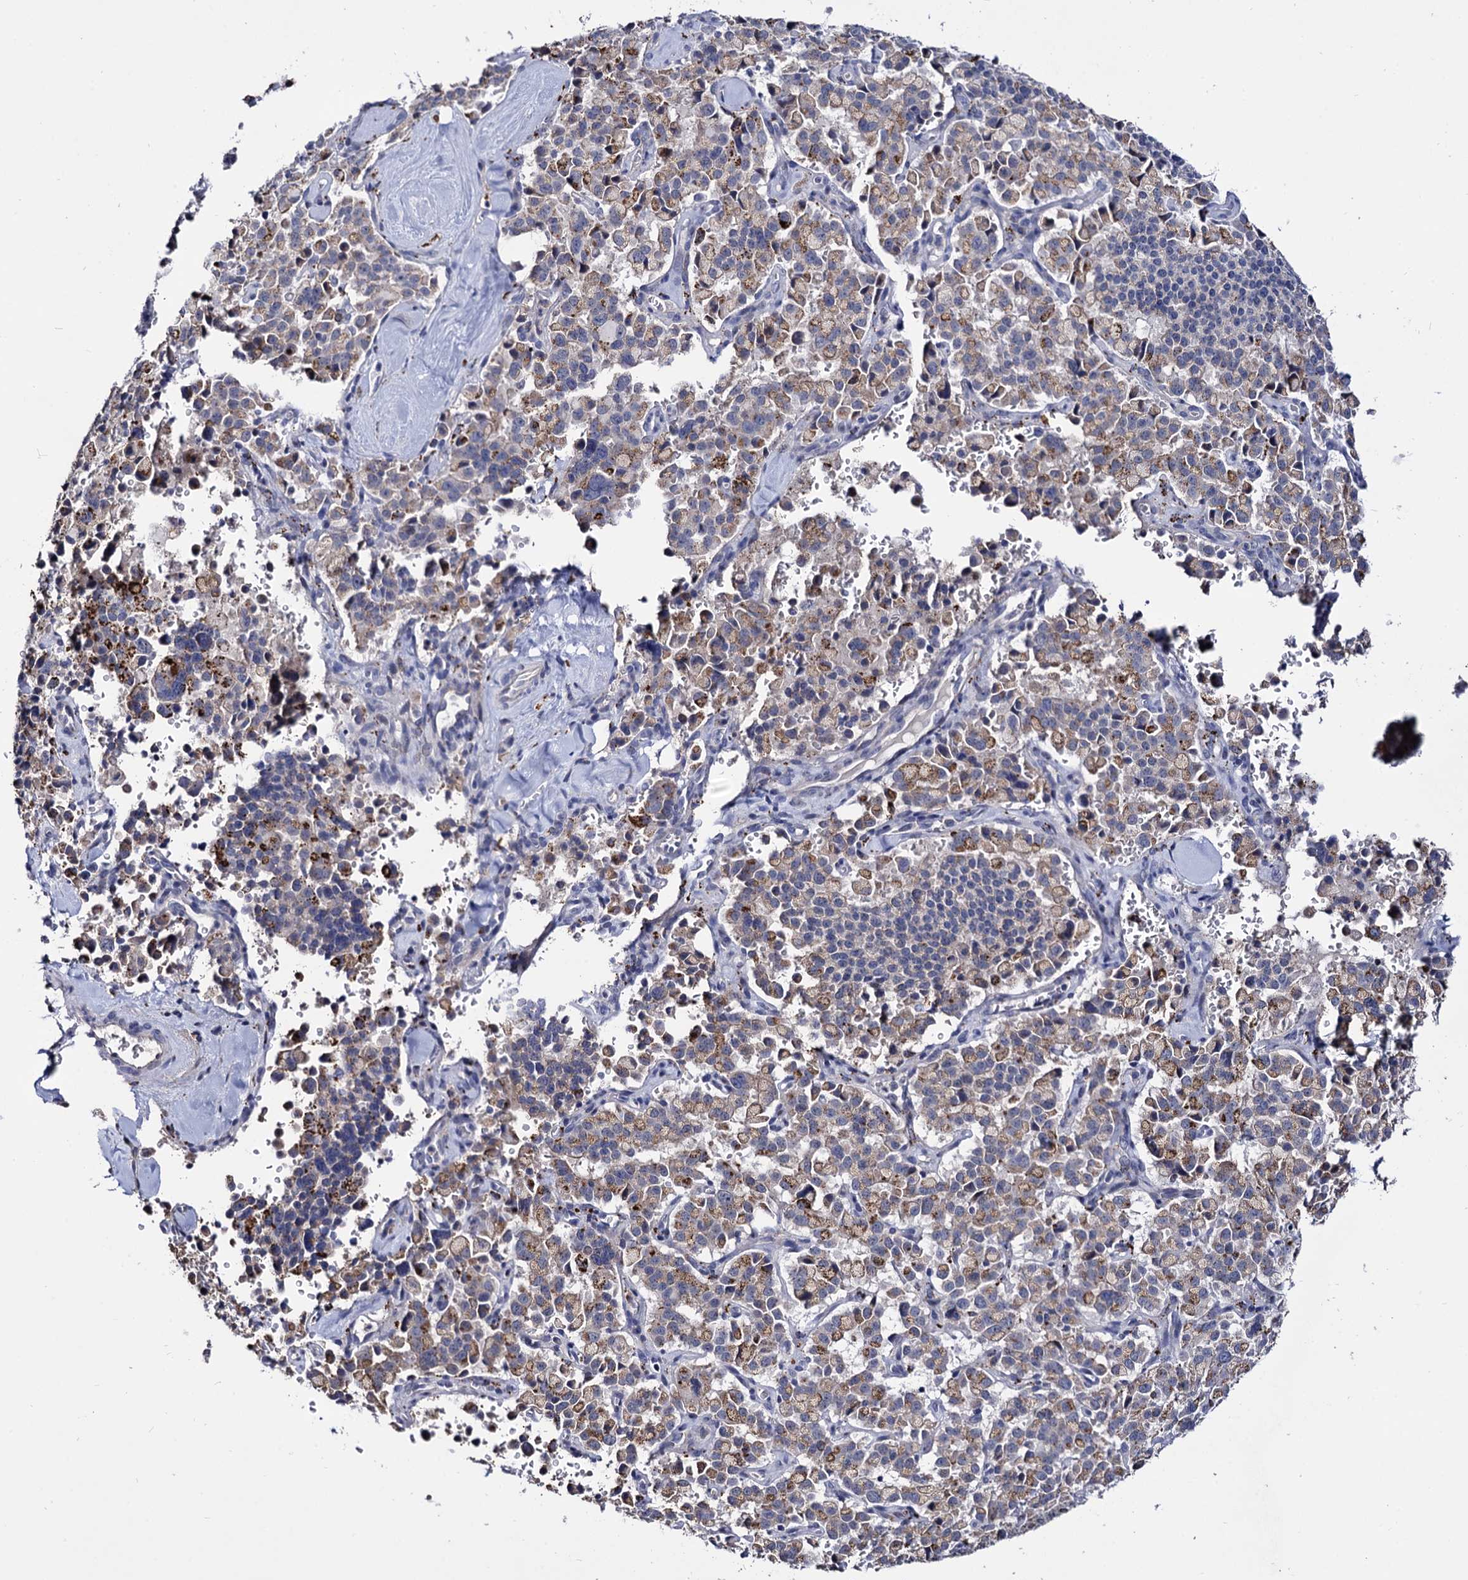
{"staining": {"intensity": "weak", "quantity": "25%-75%", "location": "cytoplasmic/membranous"}, "tissue": "pancreatic cancer", "cell_type": "Tumor cells", "image_type": "cancer", "snomed": [{"axis": "morphology", "description": "Adenocarcinoma, NOS"}, {"axis": "topography", "description": "Pancreas"}], "caption": "Protein staining displays weak cytoplasmic/membranous staining in approximately 25%-75% of tumor cells in adenocarcinoma (pancreatic).", "gene": "MICAL2", "patient": {"sex": "male", "age": 65}}